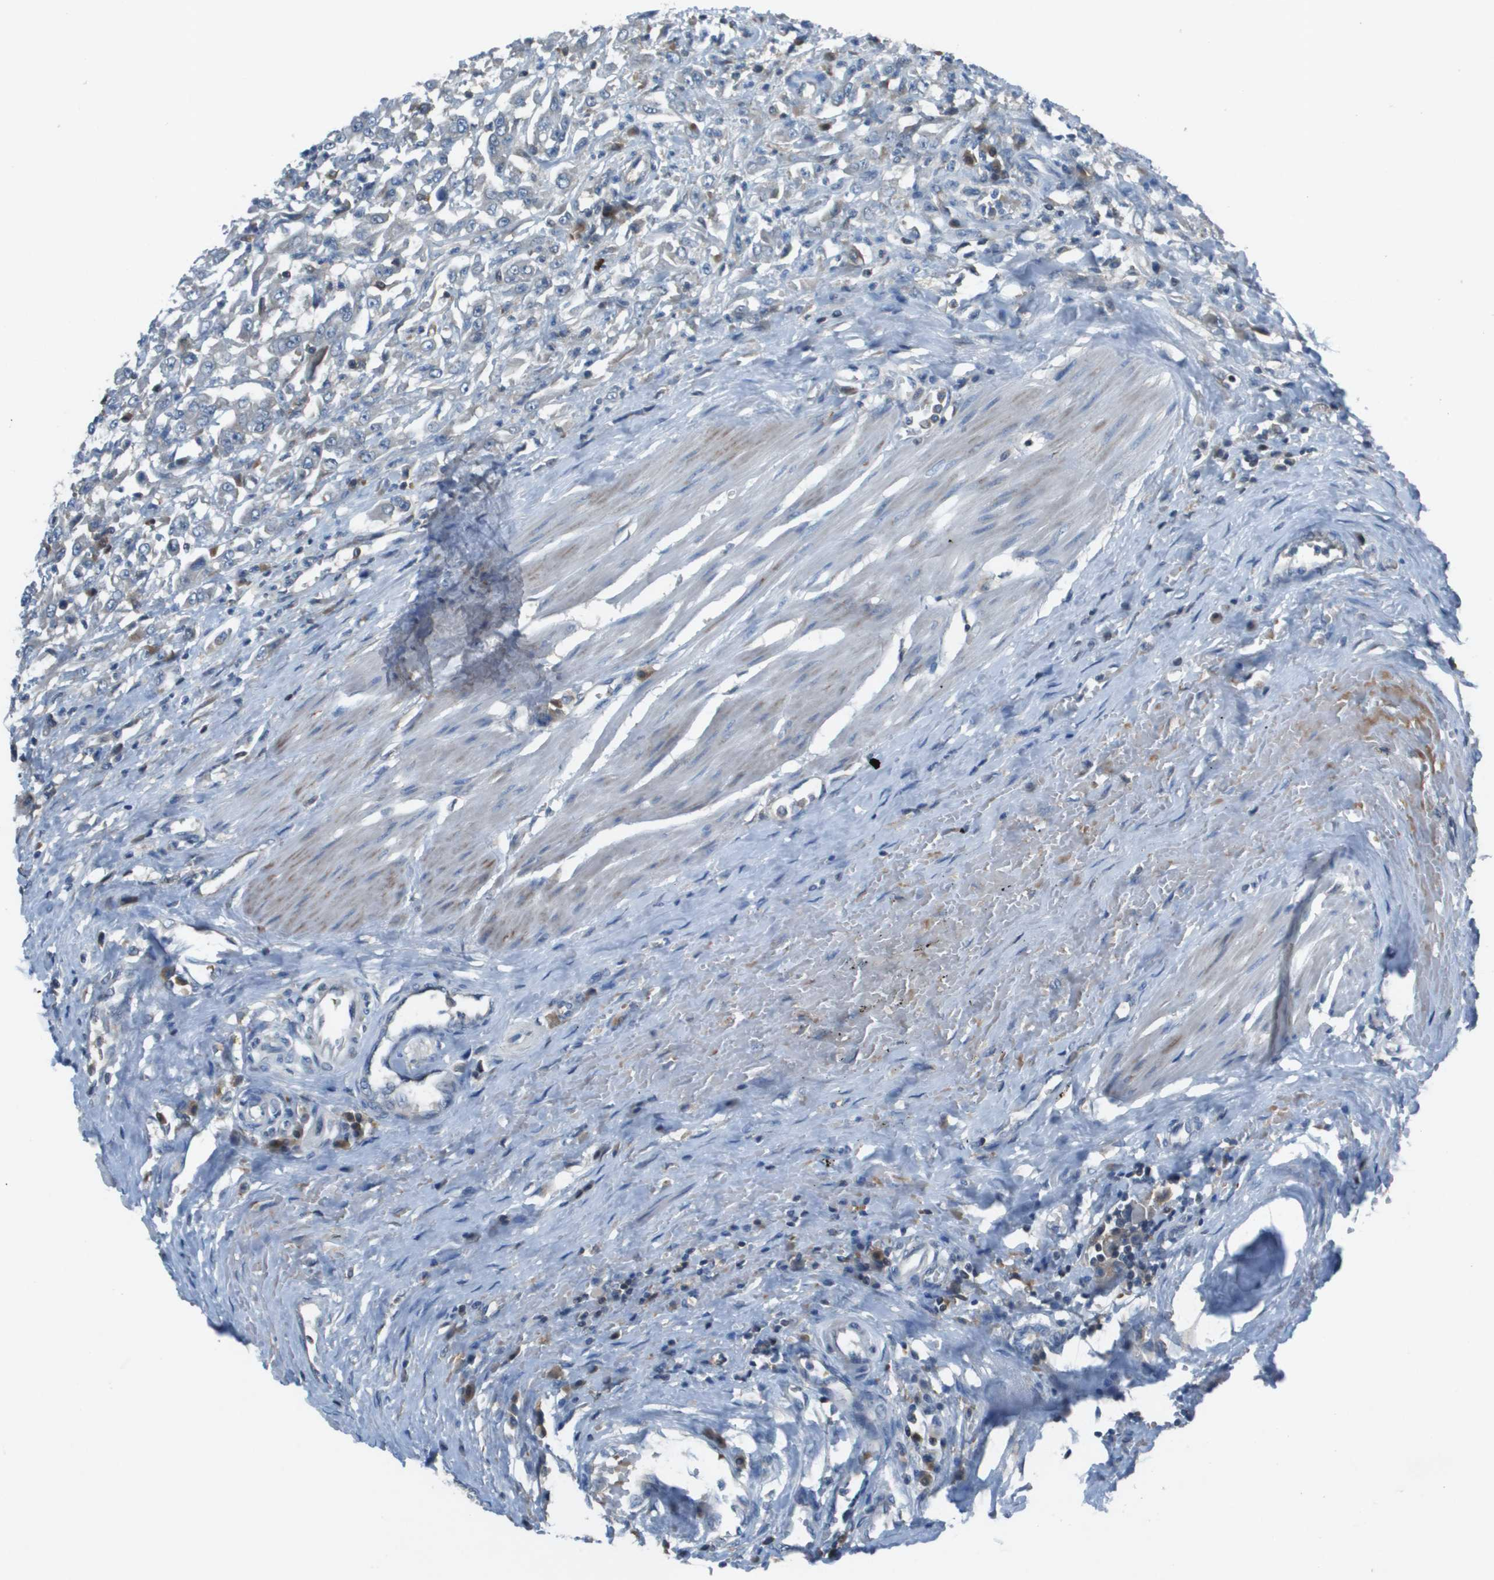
{"staining": {"intensity": "negative", "quantity": "none", "location": "none"}, "tissue": "urothelial cancer", "cell_type": "Tumor cells", "image_type": "cancer", "snomed": [{"axis": "morphology", "description": "Urothelial carcinoma, High grade"}, {"axis": "topography", "description": "Urinary bladder"}], "caption": "High-grade urothelial carcinoma stained for a protein using IHC displays no positivity tumor cells.", "gene": "CAMK4", "patient": {"sex": "male", "age": 46}}